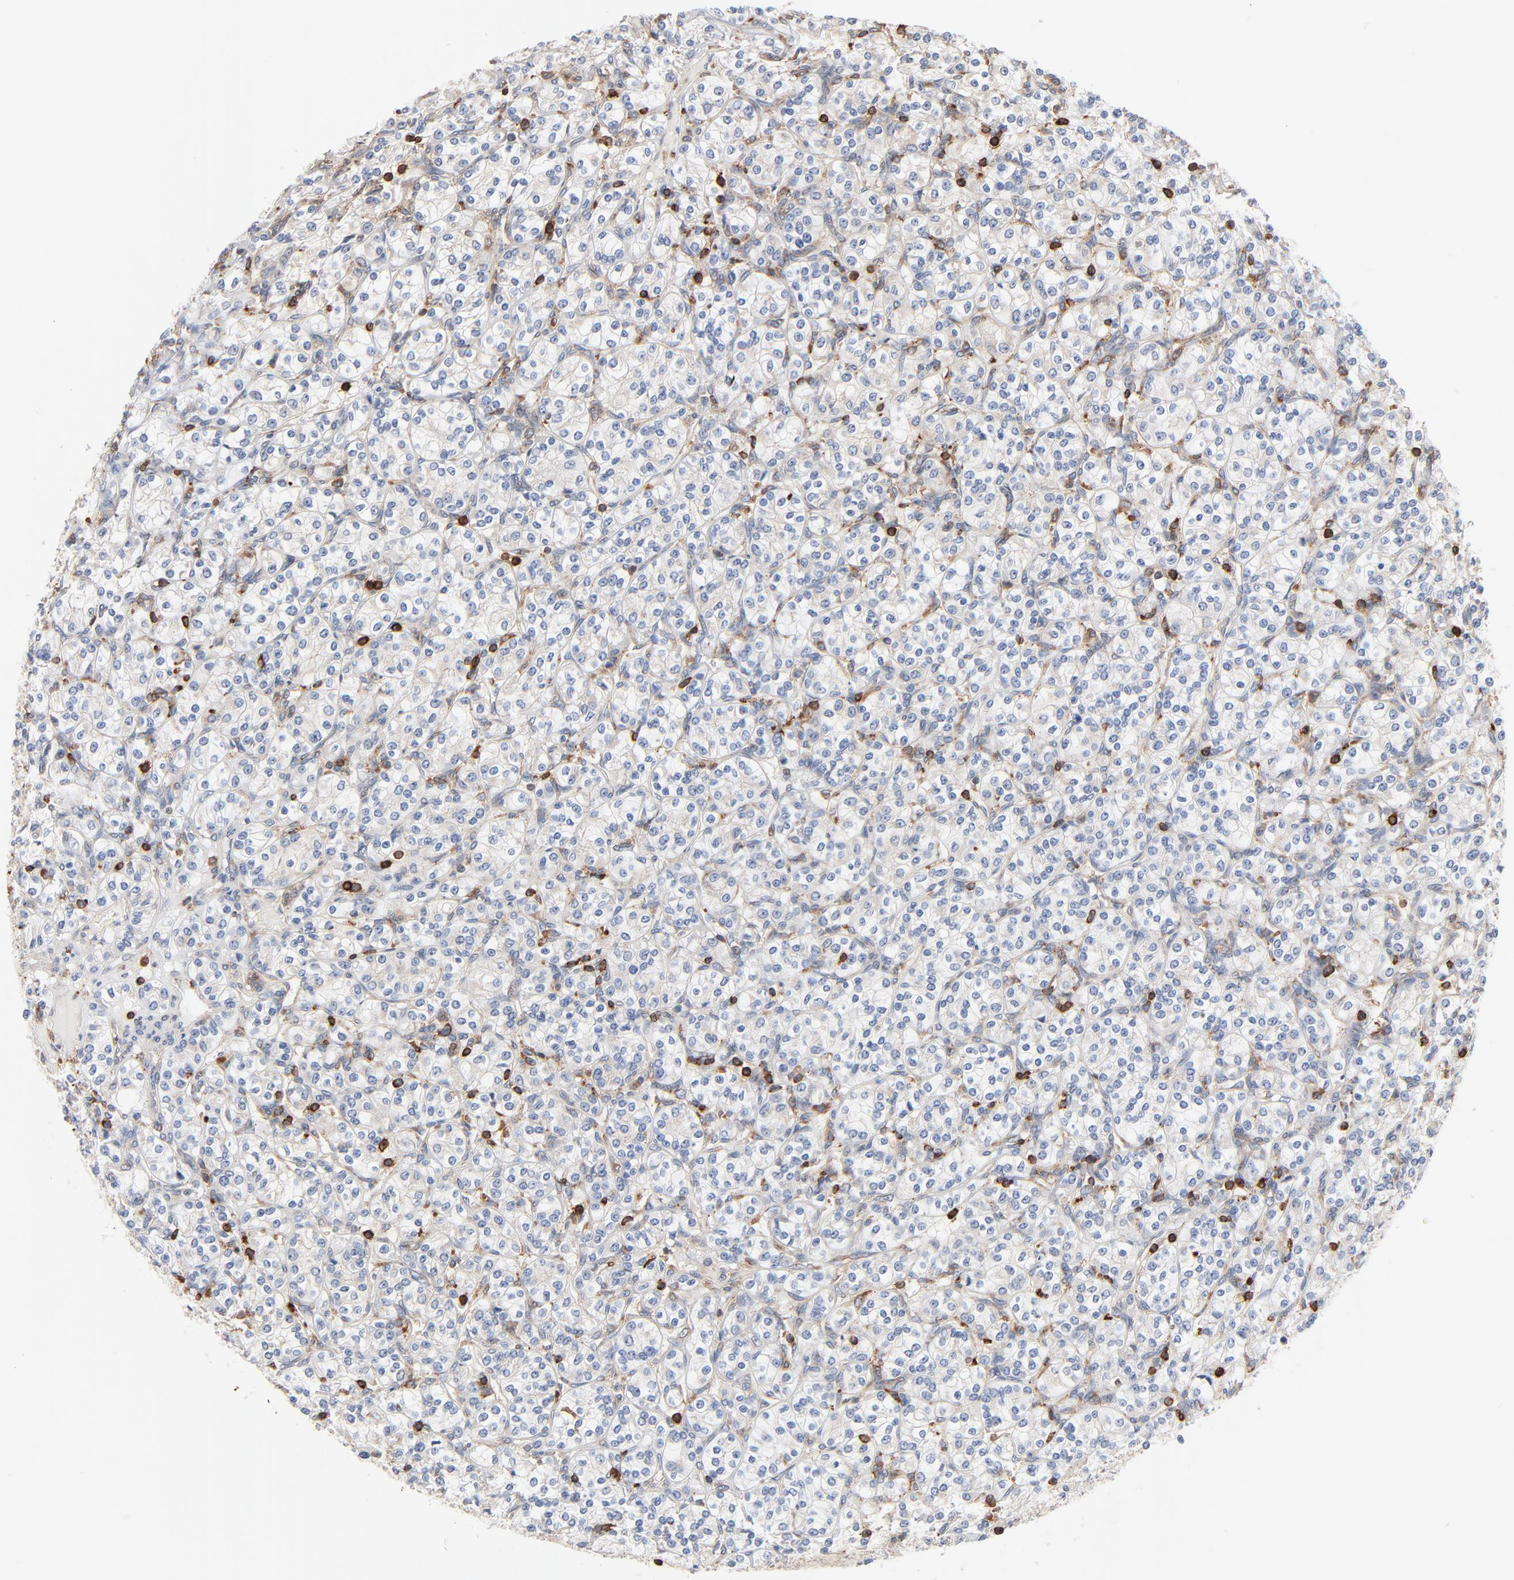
{"staining": {"intensity": "negative", "quantity": "none", "location": "none"}, "tissue": "renal cancer", "cell_type": "Tumor cells", "image_type": "cancer", "snomed": [{"axis": "morphology", "description": "Adenocarcinoma, NOS"}, {"axis": "topography", "description": "Kidney"}], "caption": "High magnification brightfield microscopy of adenocarcinoma (renal) stained with DAB (brown) and counterstained with hematoxylin (blue): tumor cells show no significant expression.", "gene": "SH3KBP1", "patient": {"sex": "male", "age": 77}}